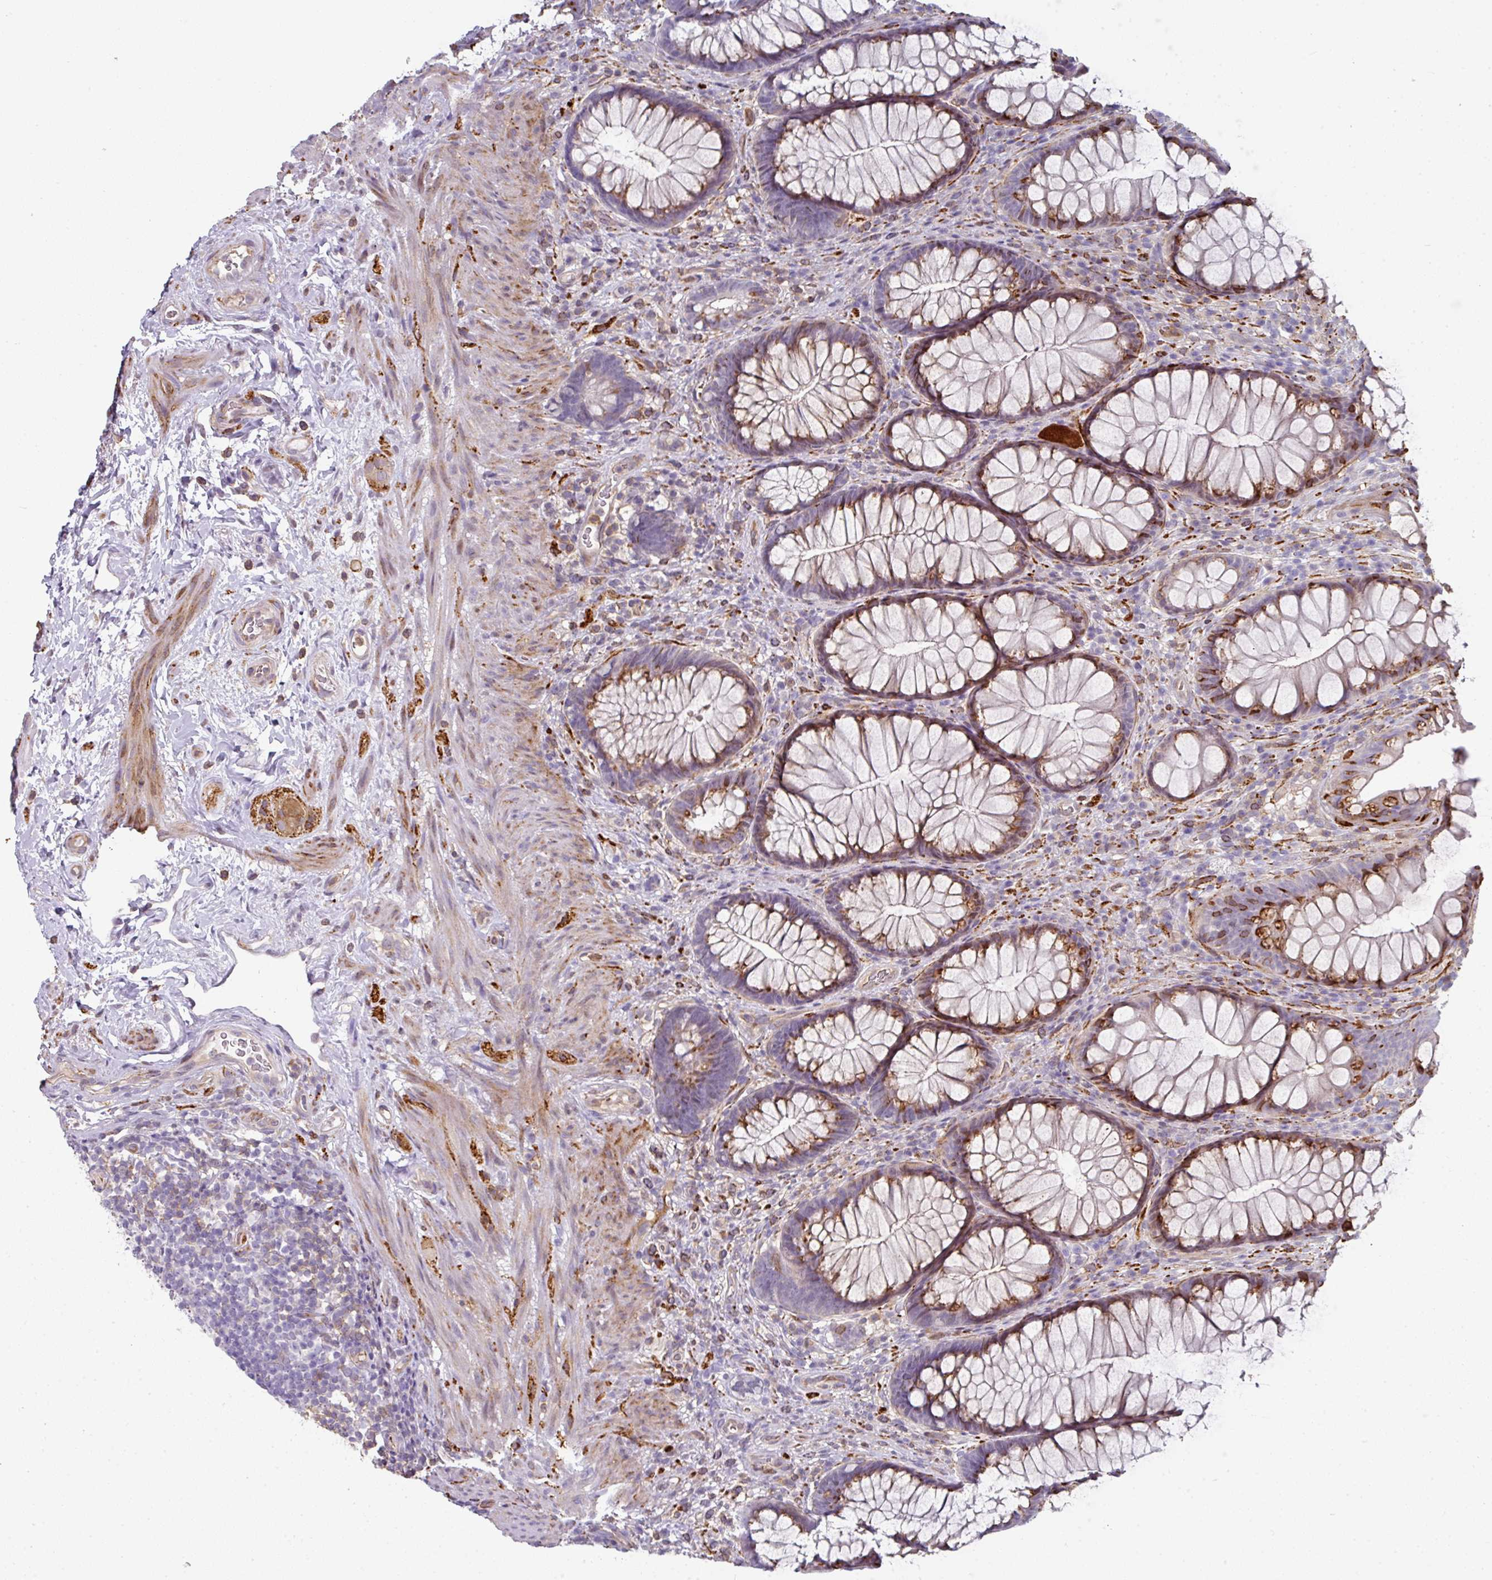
{"staining": {"intensity": "strong", "quantity": "<25%", "location": "cytoplasmic/membranous"}, "tissue": "rectum", "cell_type": "Glandular cells", "image_type": "normal", "snomed": [{"axis": "morphology", "description": "Normal tissue, NOS"}, {"axis": "topography", "description": "Rectum"}], "caption": "Glandular cells exhibit medium levels of strong cytoplasmic/membranous staining in about <25% of cells in normal human rectum. The staining is performed using DAB brown chromogen to label protein expression. The nuclei are counter-stained blue using hematoxylin.", "gene": "BEND5", "patient": {"sex": "male", "age": 53}}